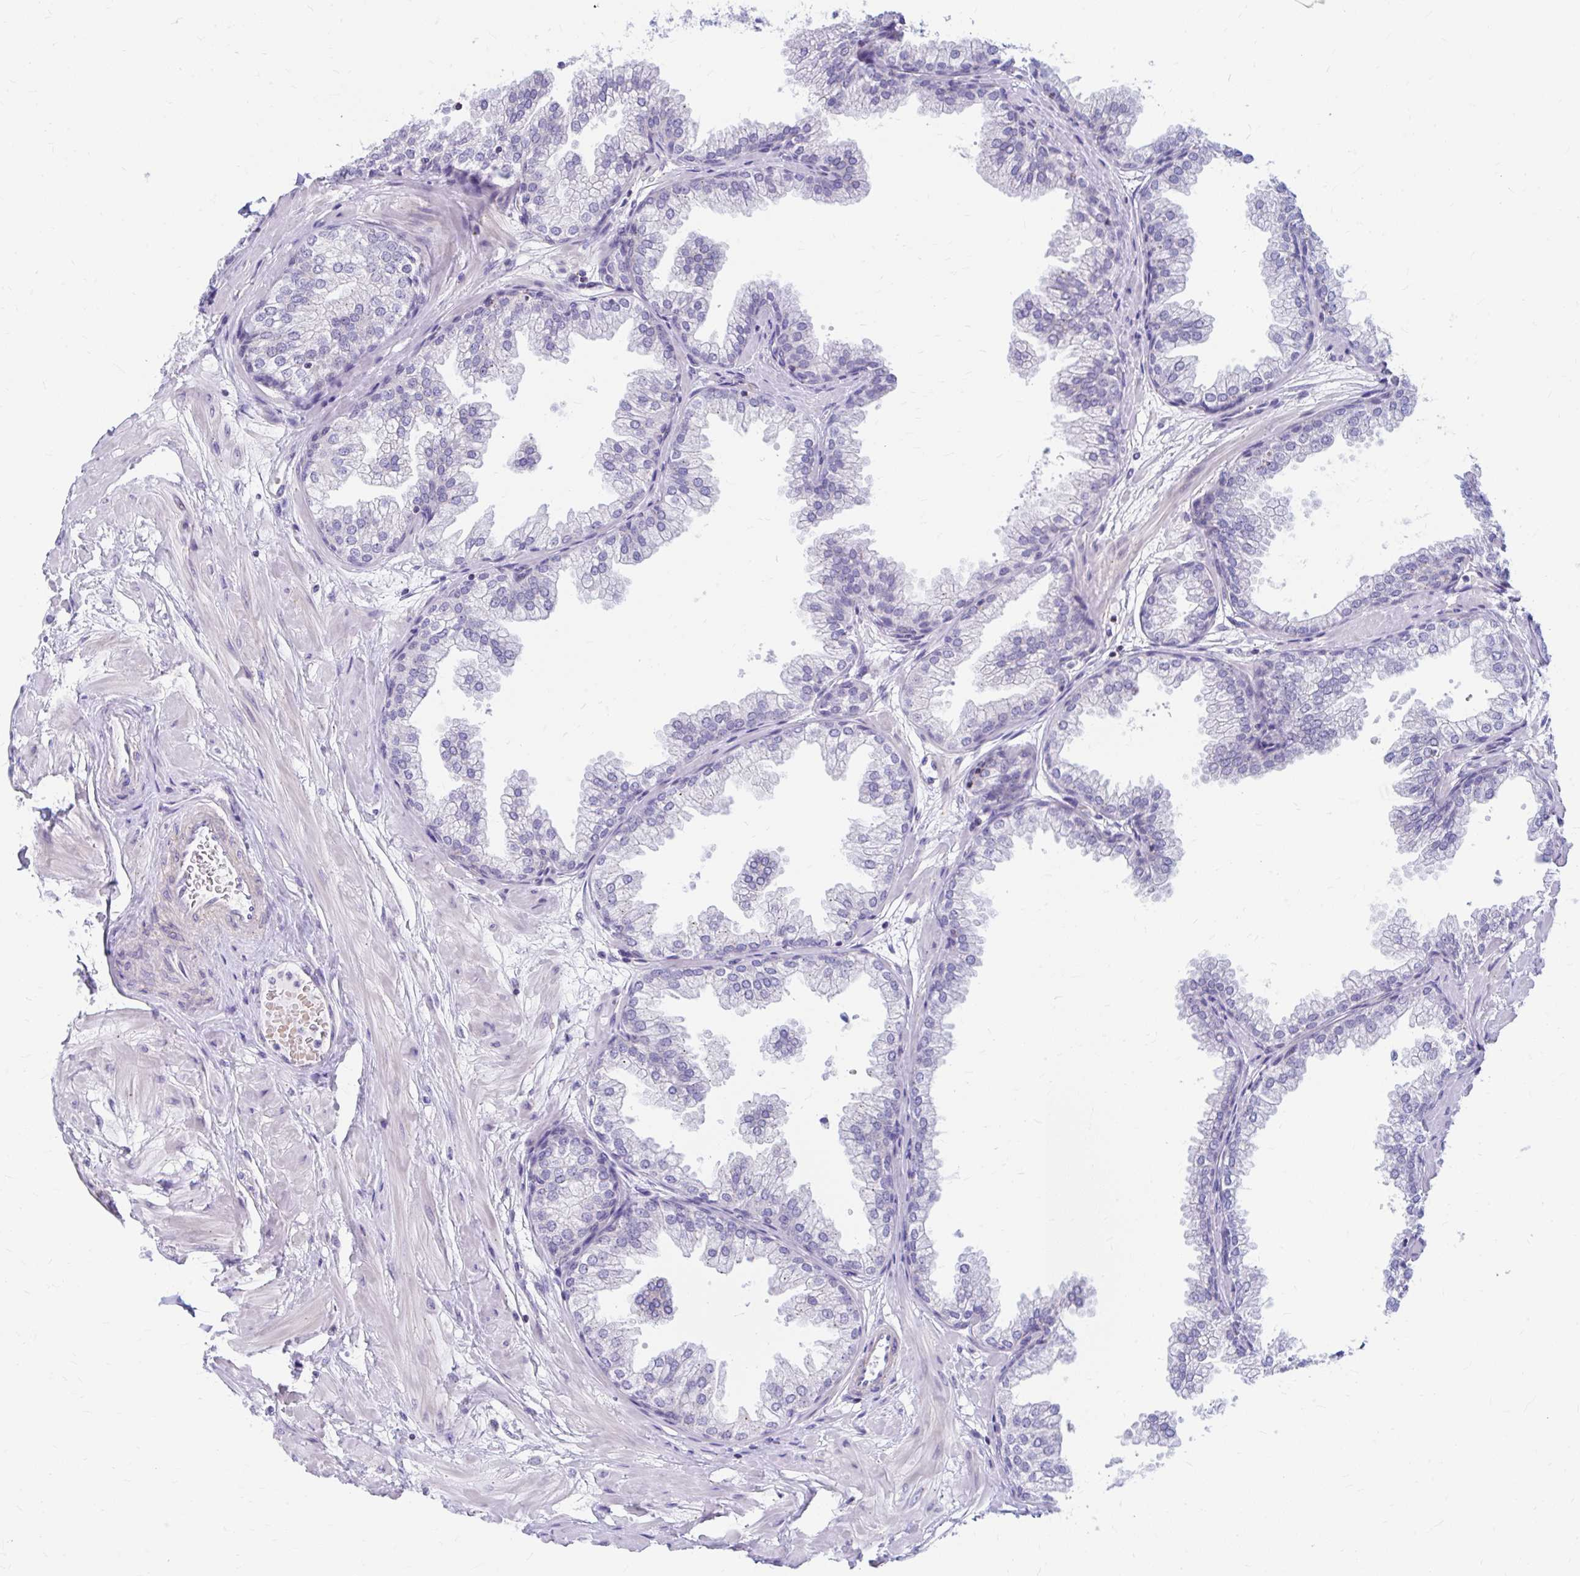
{"staining": {"intensity": "negative", "quantity": "none", "location": "none"}, "tissue": "prostate", "cell_type": "Glandular cells", "image_type": "normal", "snomed": [{"axis": "morphology", "description": "Normal tissue, NOS"}, {"axis": "topography", "description": "Prostate"}], "caption": "High magnification brightfield microscopy of benign prostate stained with DAB (brown) and counterstained with hematoxylin (blue): glandular cells show no significant positivity. (DAB (3,3'-diaminobenzidine) immunohistochemistry with hematoxylin counter stain).", "gene": "RADIL", "patient": {"sex": "male", "age": 37}}